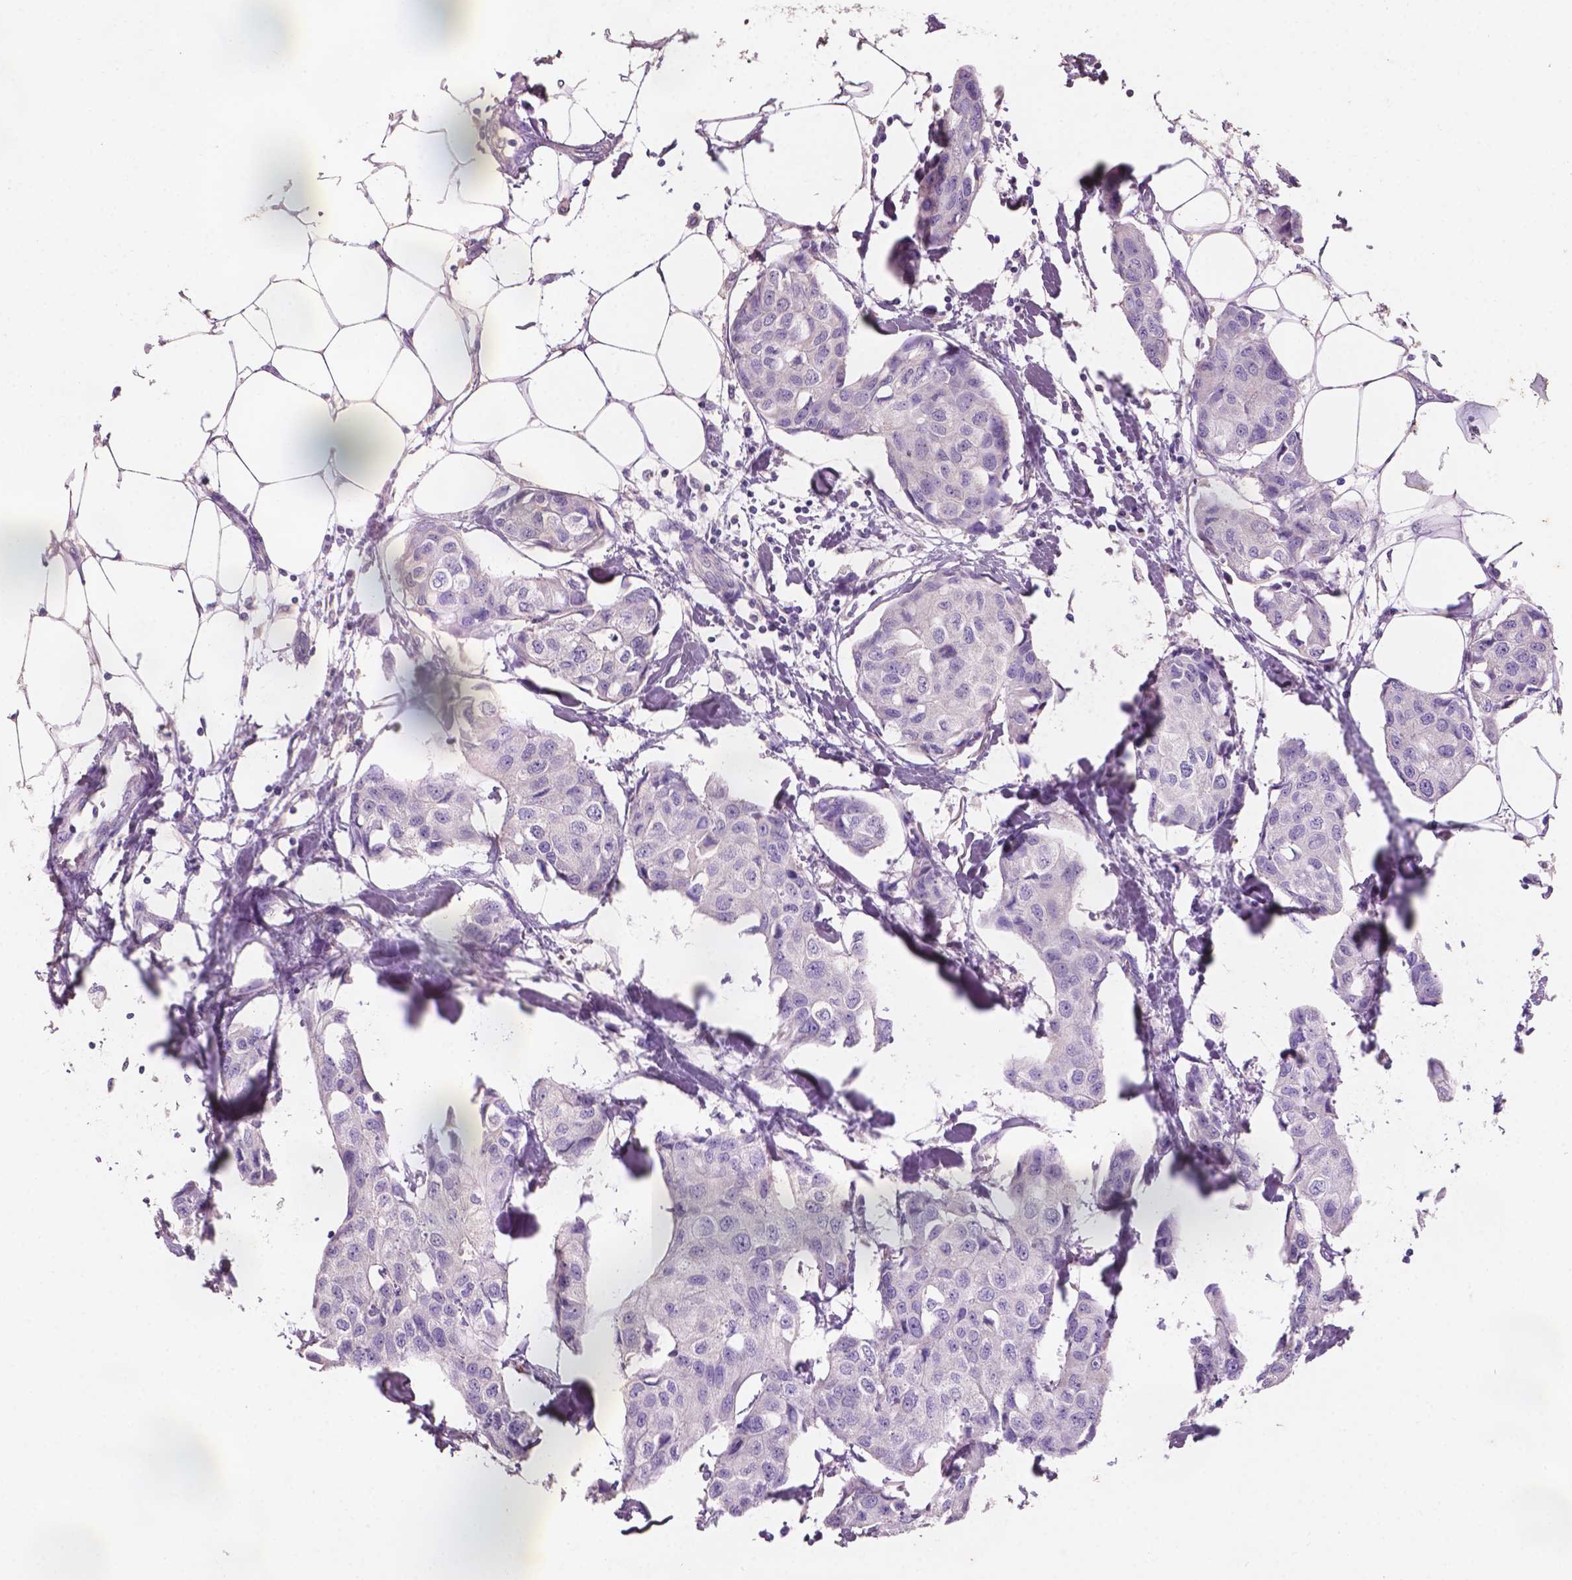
{"staining": {"intensity": "negative", "quantity": "none", "location": "none"}, "tissue": "breast cancer", "cell_type": "Tumor cells", "image_type": "cancer", "snomed": [{"axis": "morphology", "description": "Duct carcinoma"}, {"axis": "topography", "description": "Breast"}], "caption": "This image is of breast cancer (invasive ductal carcinoma) stained with immunohistochemistry (IHC) to label a protein in brown with the nuclei are counter-stained blue. There is no positivity in tumor cells.", "gene": "SBSN", "patient": {"sex": "female", "age": 80}}